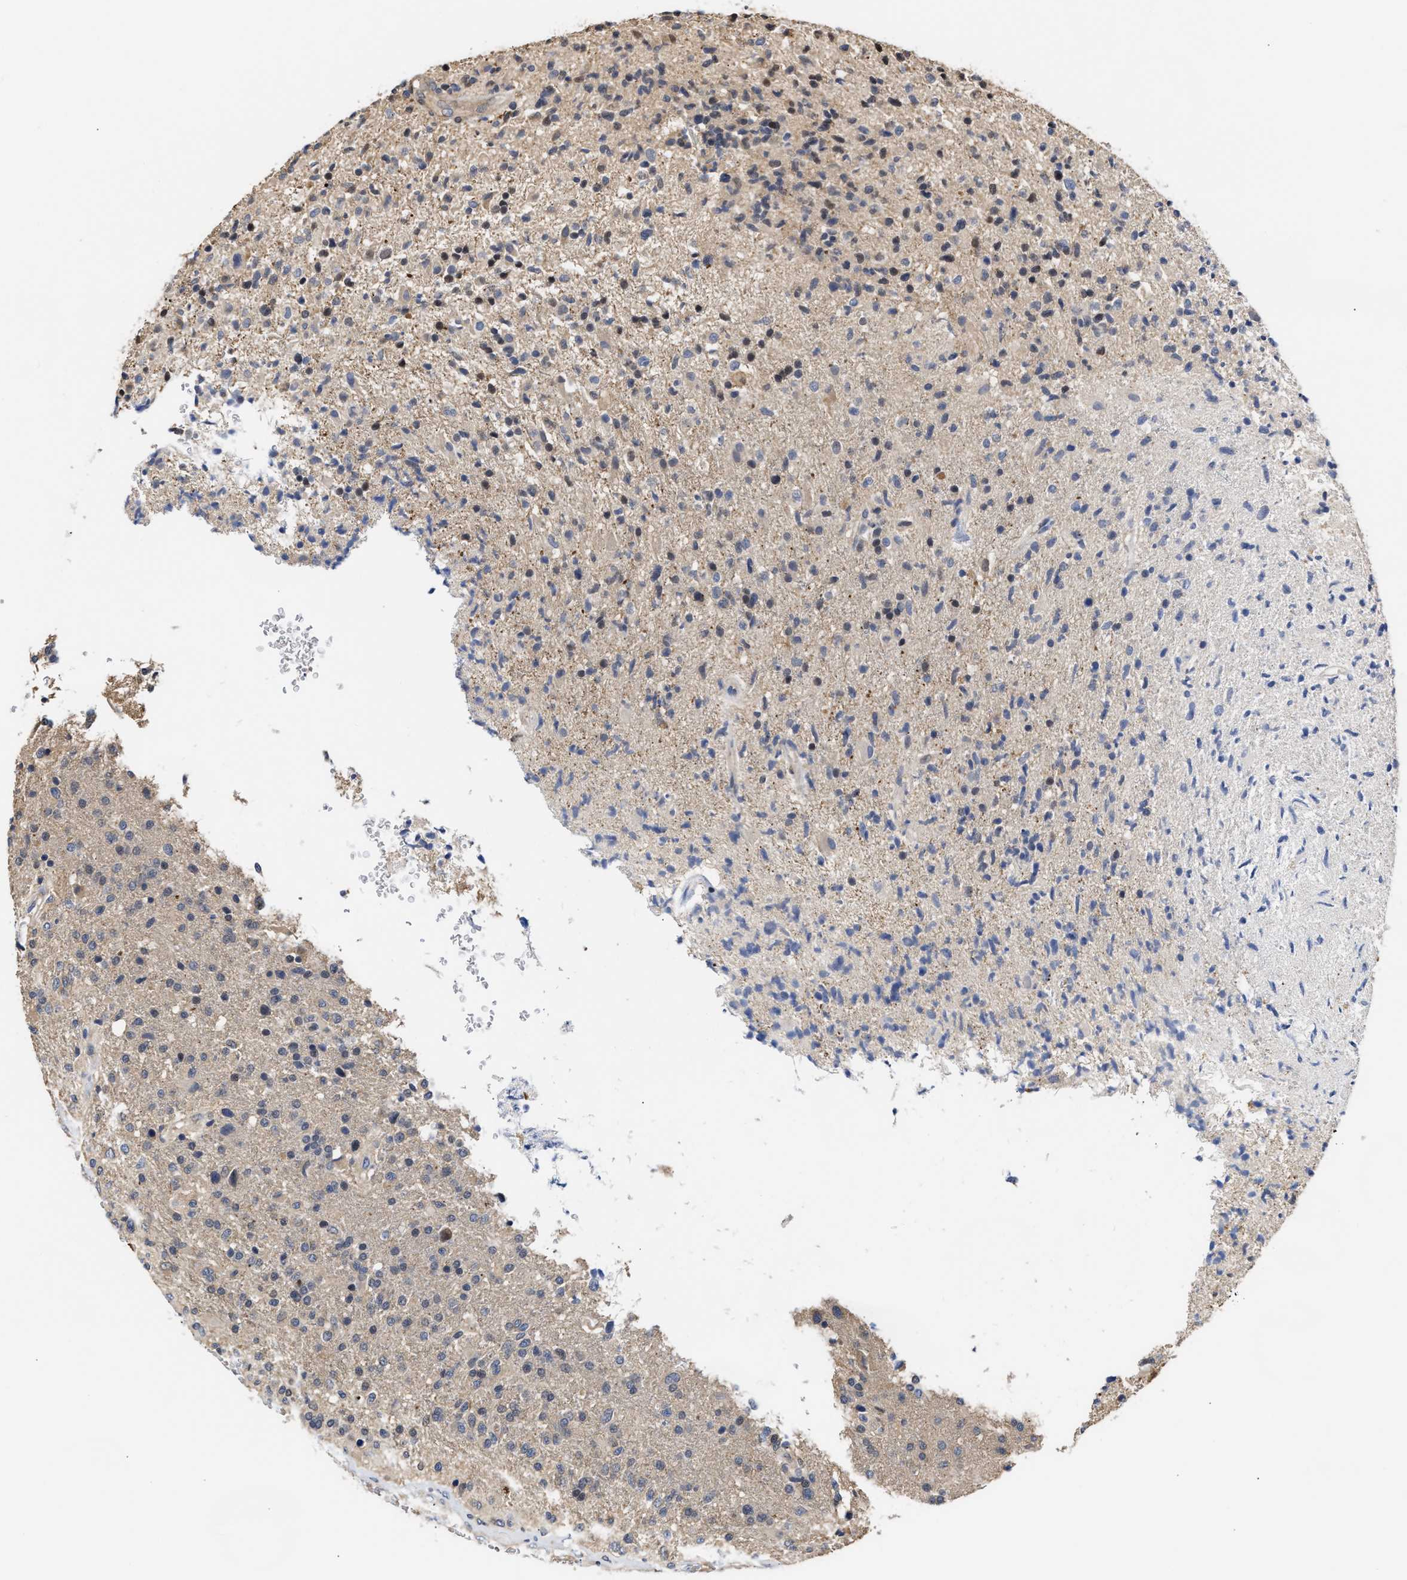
{"staining": {"intensity": "weak", "quantity": "<25%", "location": "cytoplasmic/membranous"}, "tissue": "glioma", "cell_type": "Tumor cells", "image_type": "cancer", "snomed": [{"axis": "morphology", "description": "Glioma, malignant, High grade"}, {"axis": "topography", "description": "Brain"}], "caption": "Immunohistochemistry photomicrograph of neoplastic tissue: human malignant glioma (high-grade) stained with DAB displays no significant protein positivity in tumor cells. (Stains: DAB (3,3'-diaminobenzidine) immunohistochemistry with hematoxylin counter stain, Microscopy: brightfield microscopy at high magnification).", "gene": "KLHDC1", "patient": {"sex": "male", "age": 72}}